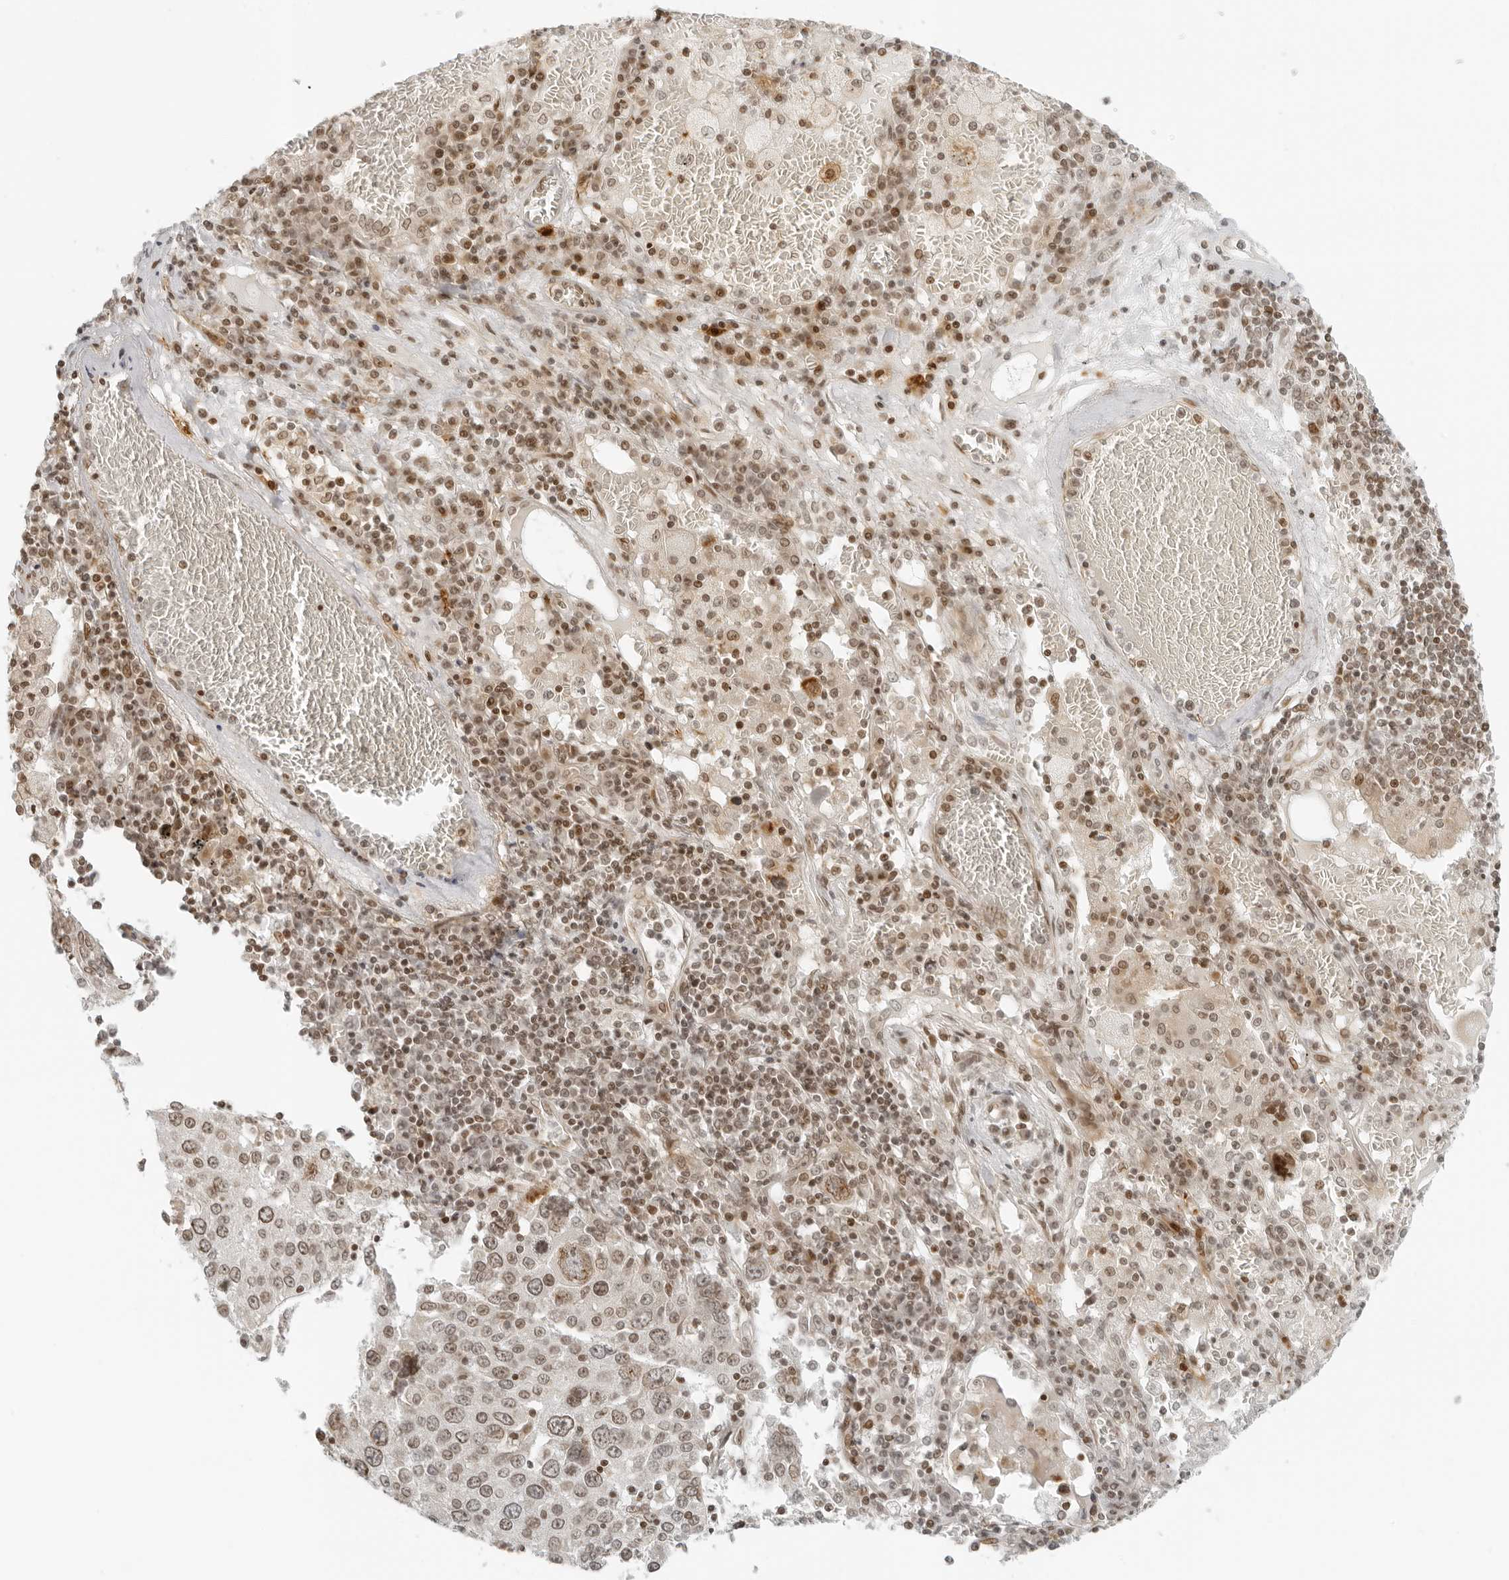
{"staining": {"intensity": "weak", "quantity": ">75%", "location": "nuclear"}, "tissue": "lung cancer", "cell_type": "Tumor cells", "image_type": "cancer", "snomed": [{"axis": "morphology", "description": "Squamous cell carcinoma, NOS"}, {"axis": "topography", "description": "Lung"}], "caption": "Protein expression analysis of lung squamous cell carcinoma displays weak nuclear expression in about >75% of tumor cells.", "gene": "ZNF407", "patient": {"sex": "male", "age": 65}}